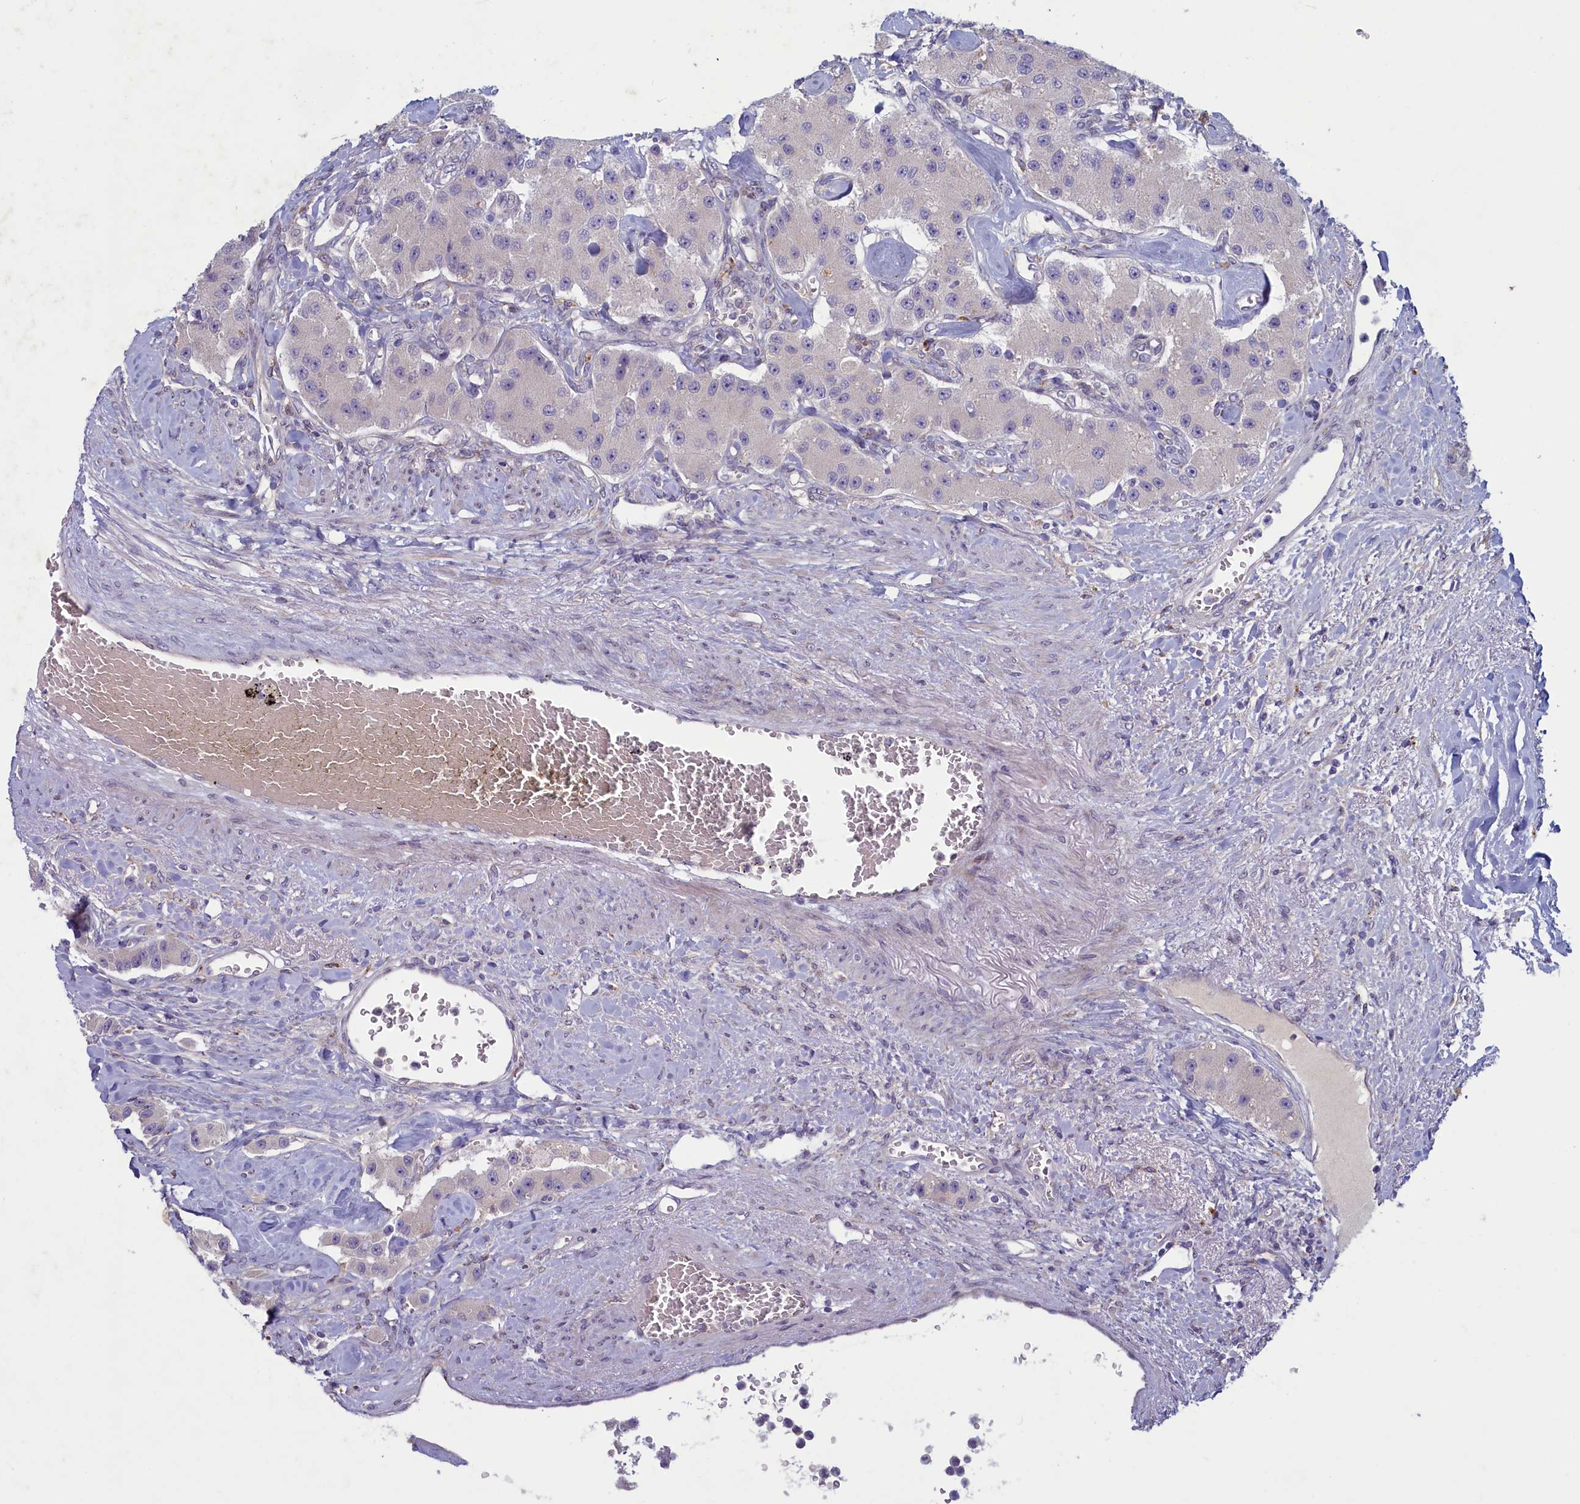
{"staining": {"intensity": "negative", "quantity": "none", "location": "none"}, "tissue": "carcinoid", "cell_type": "Tumor cells", "image_type": "cancer", "snomed": [{"axis": "morphology", "description": "Carcinoid, malignant, NOS"}, {"axis": "topography", "description": "Pancreas"}], "caption": "Micrograph shows no protein expression in tumor cells of carcinoid (malignant) tissue.", "gene": "PLEKHG6", "patient": {"sex": "male", "age": 41}}